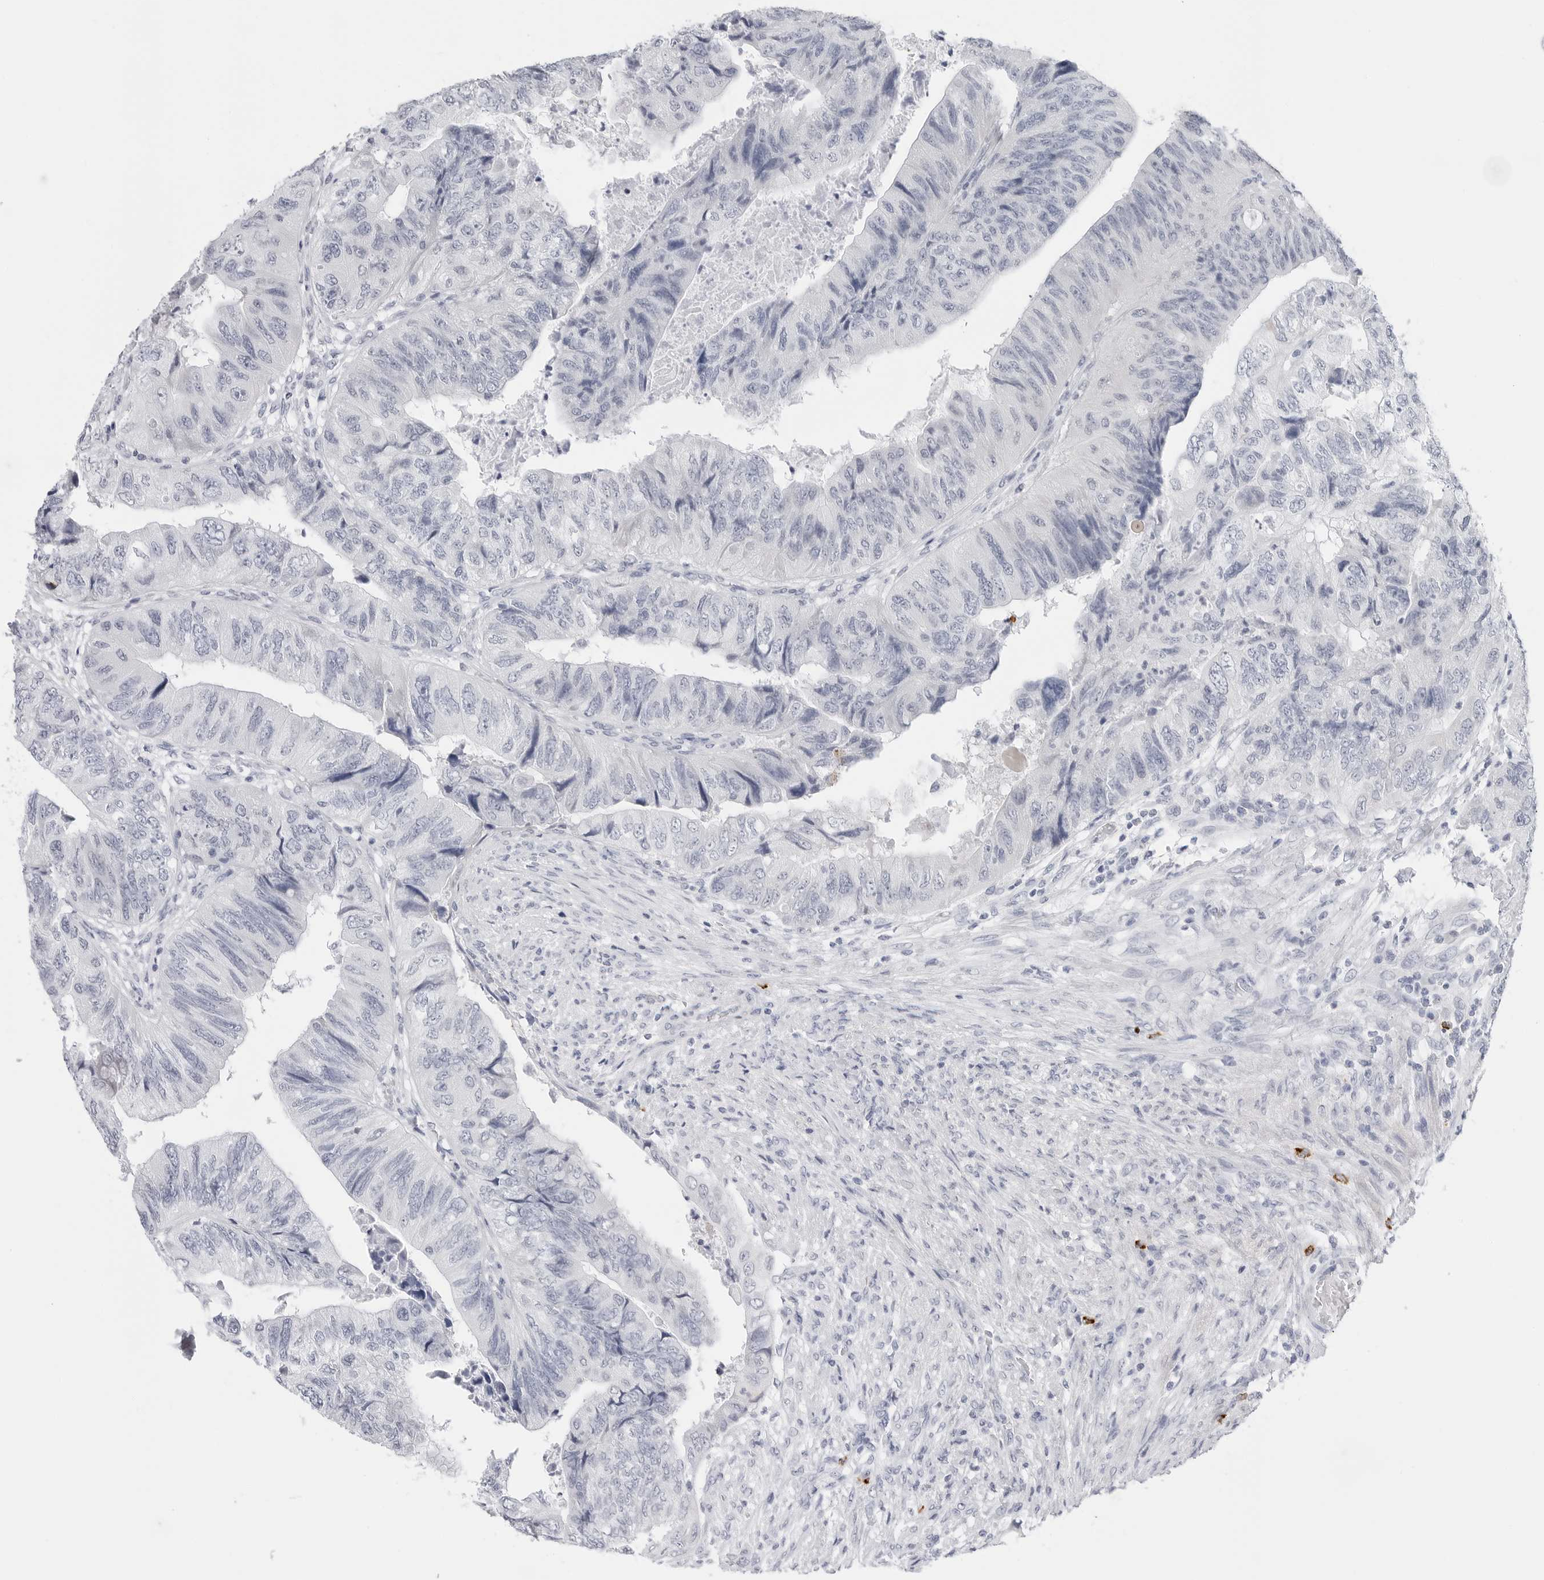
{"staining": {"intensity": "negative", "quantity": "none", "location": "none"}, "tissue": "colorectal cancer", "cell_type": "Tumor cells", "image_type": "cancer", "snomed": [{"axis": "morphology", "description": "Adenocarcinoma, NOS"}, {"axis": "topography", "description": "Rectum"}], "caption": "Tumor cells are negative for protein expression in human adenocarcinoma (colorectal).", "gene": "HSPB7", "patient": {"sex": "male", "age": 63}}